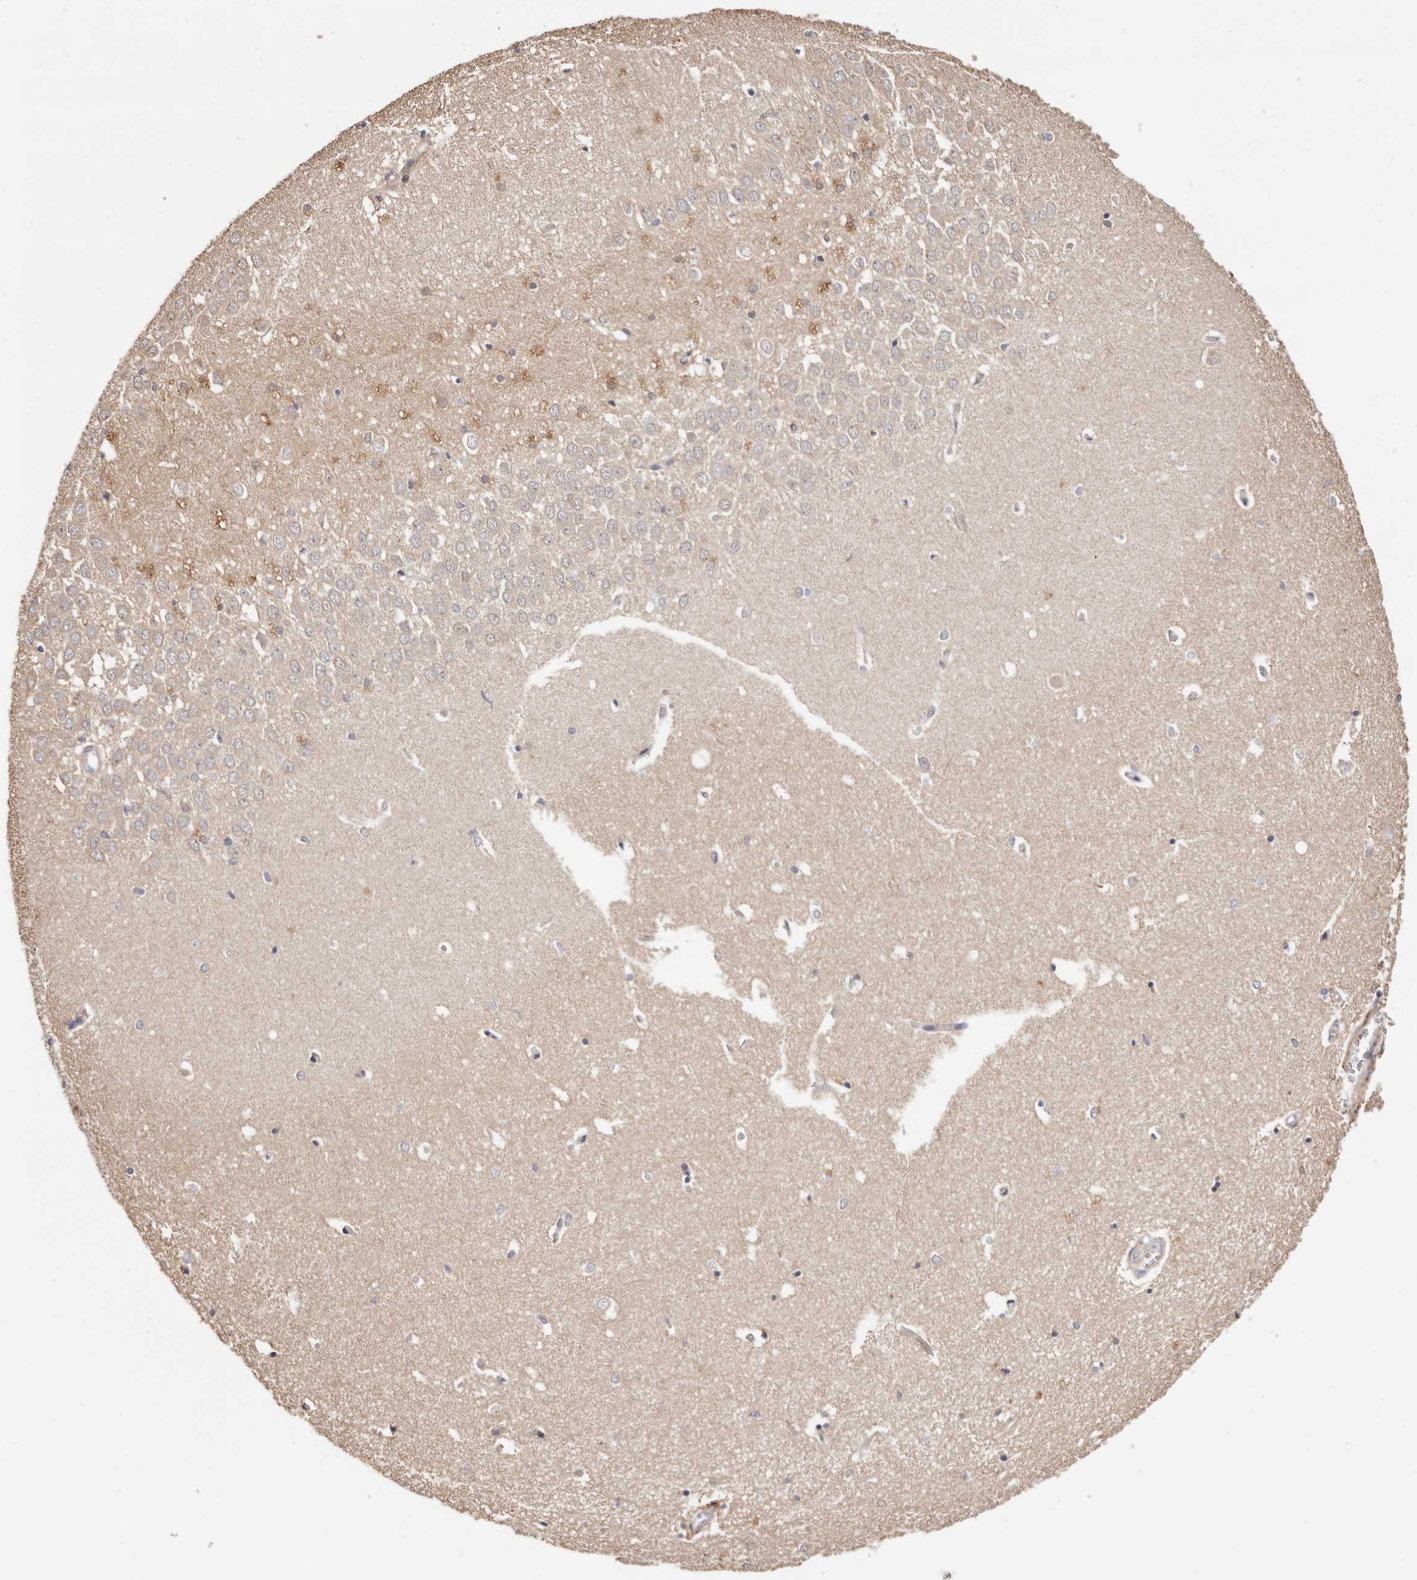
{"staining": {"intensity": "negative", "quantity": "none", "location": "none"}, "tissue": "hippocampus", "cell_type": "Glial cells", "image_type": "normal", "snomed": [{"axis": "morphology", "description": "Normal tissue, NOS"}, {"axis": "topography", "description": "Hippocampus"}], "caption": "IHC micrograph of benign human hippocampus stained for a protein (brown), which reveals no positivity in glial cells.", "gene": "TRIP13", "patient": {"sex": "female", "age": 64}}